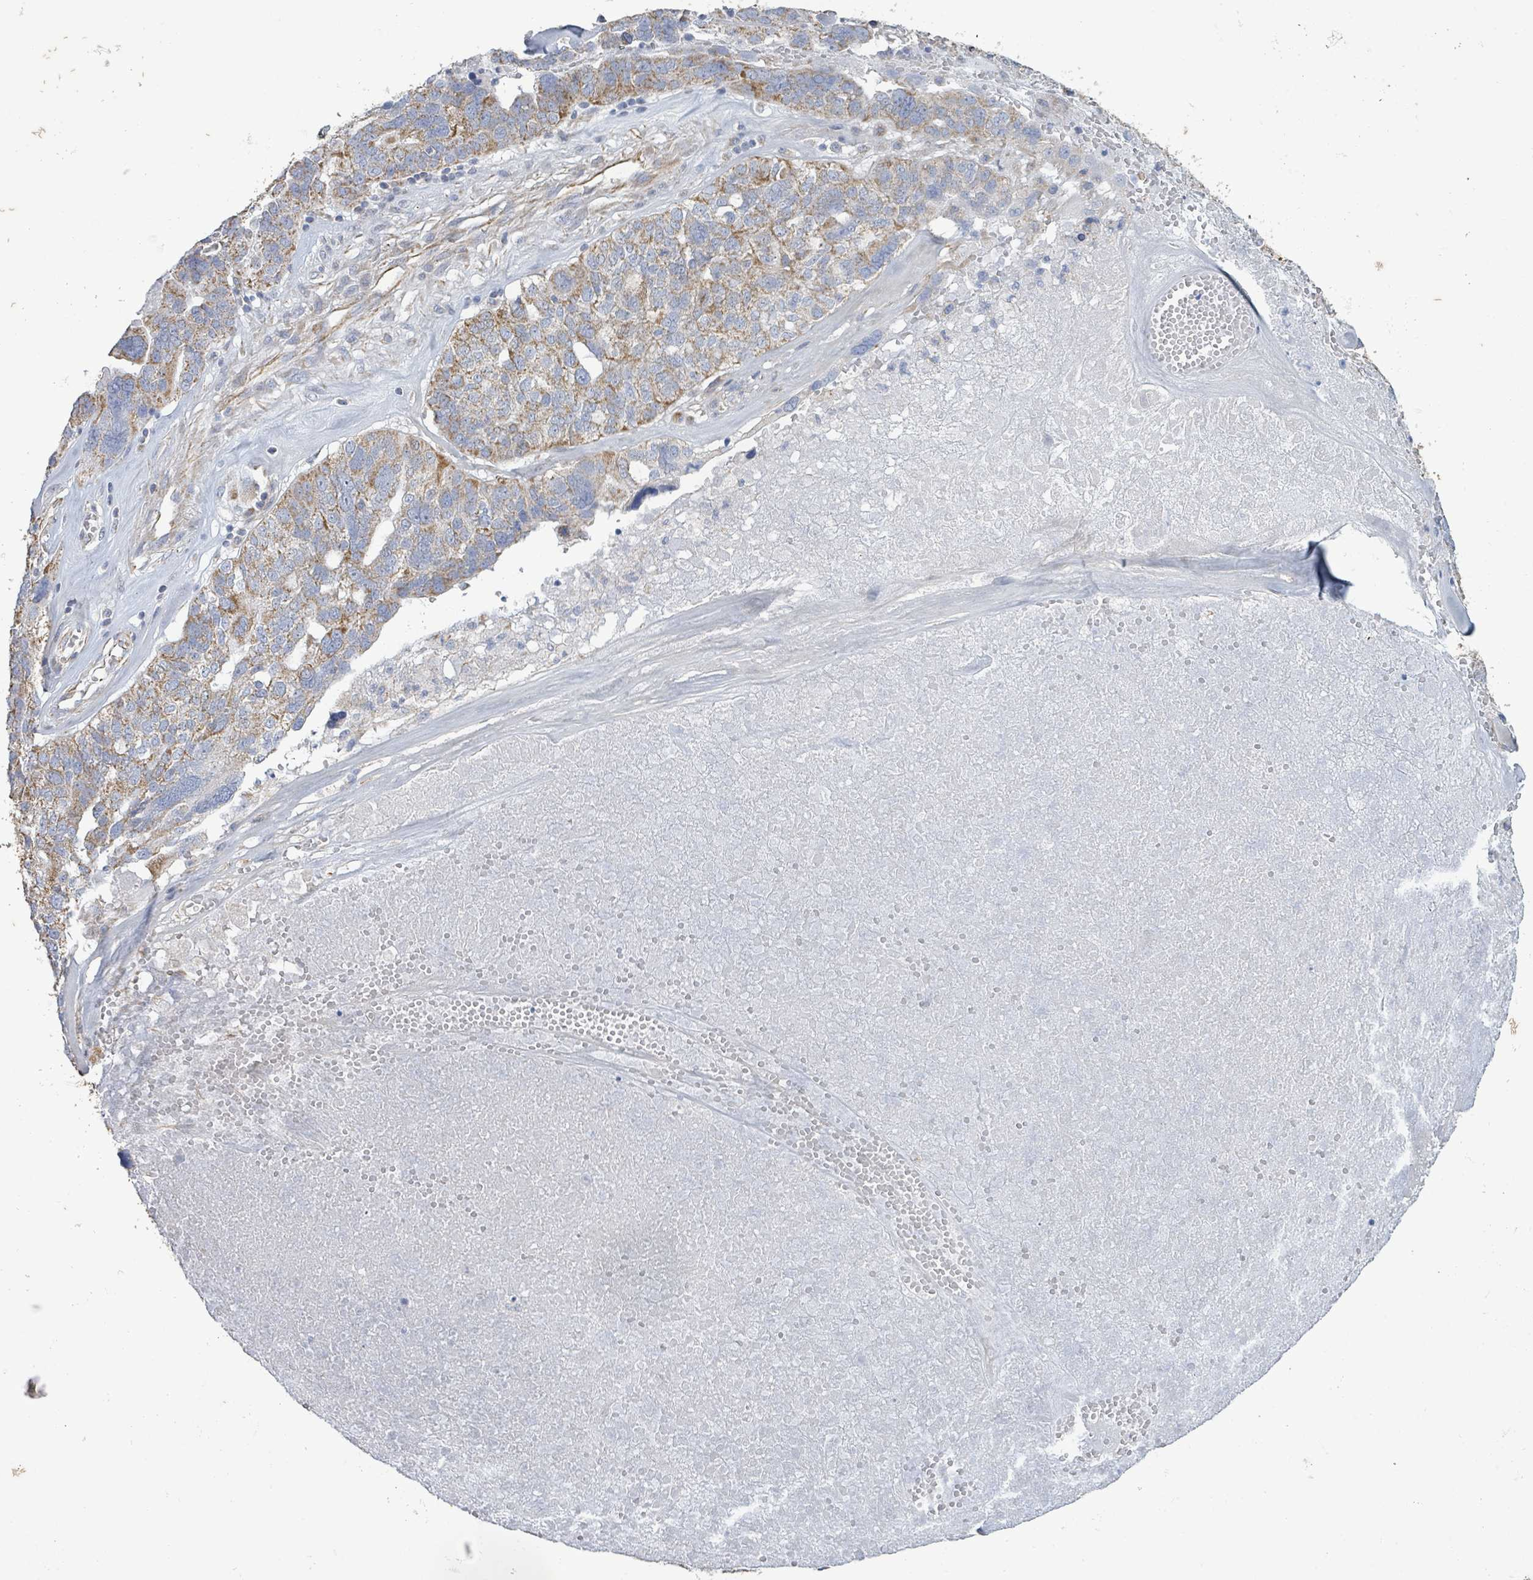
{"staining": {"intensity": "moderate", "quantity": "25%-75%", "location": "cytoplasmic/membranous"}, "tissue": "ovarian cancer", "cell_type": "Tumor cells", "image_type": "cancer", "snomed": [{"axis": "morphology", "description": "Cystadenocarcinoma, serous, NOS"}, {"axis": "topography", "description": "Ovary"}], "caption": "Ovarian serous cystadenocarcinoma stained for a protein (brown) exhibits moderate cytoplasmic/membranous positive staining in approximately 25%-75% of tumor cells.", "gene": "ALG12", "patient": {"sex": "female", "age": 59}}